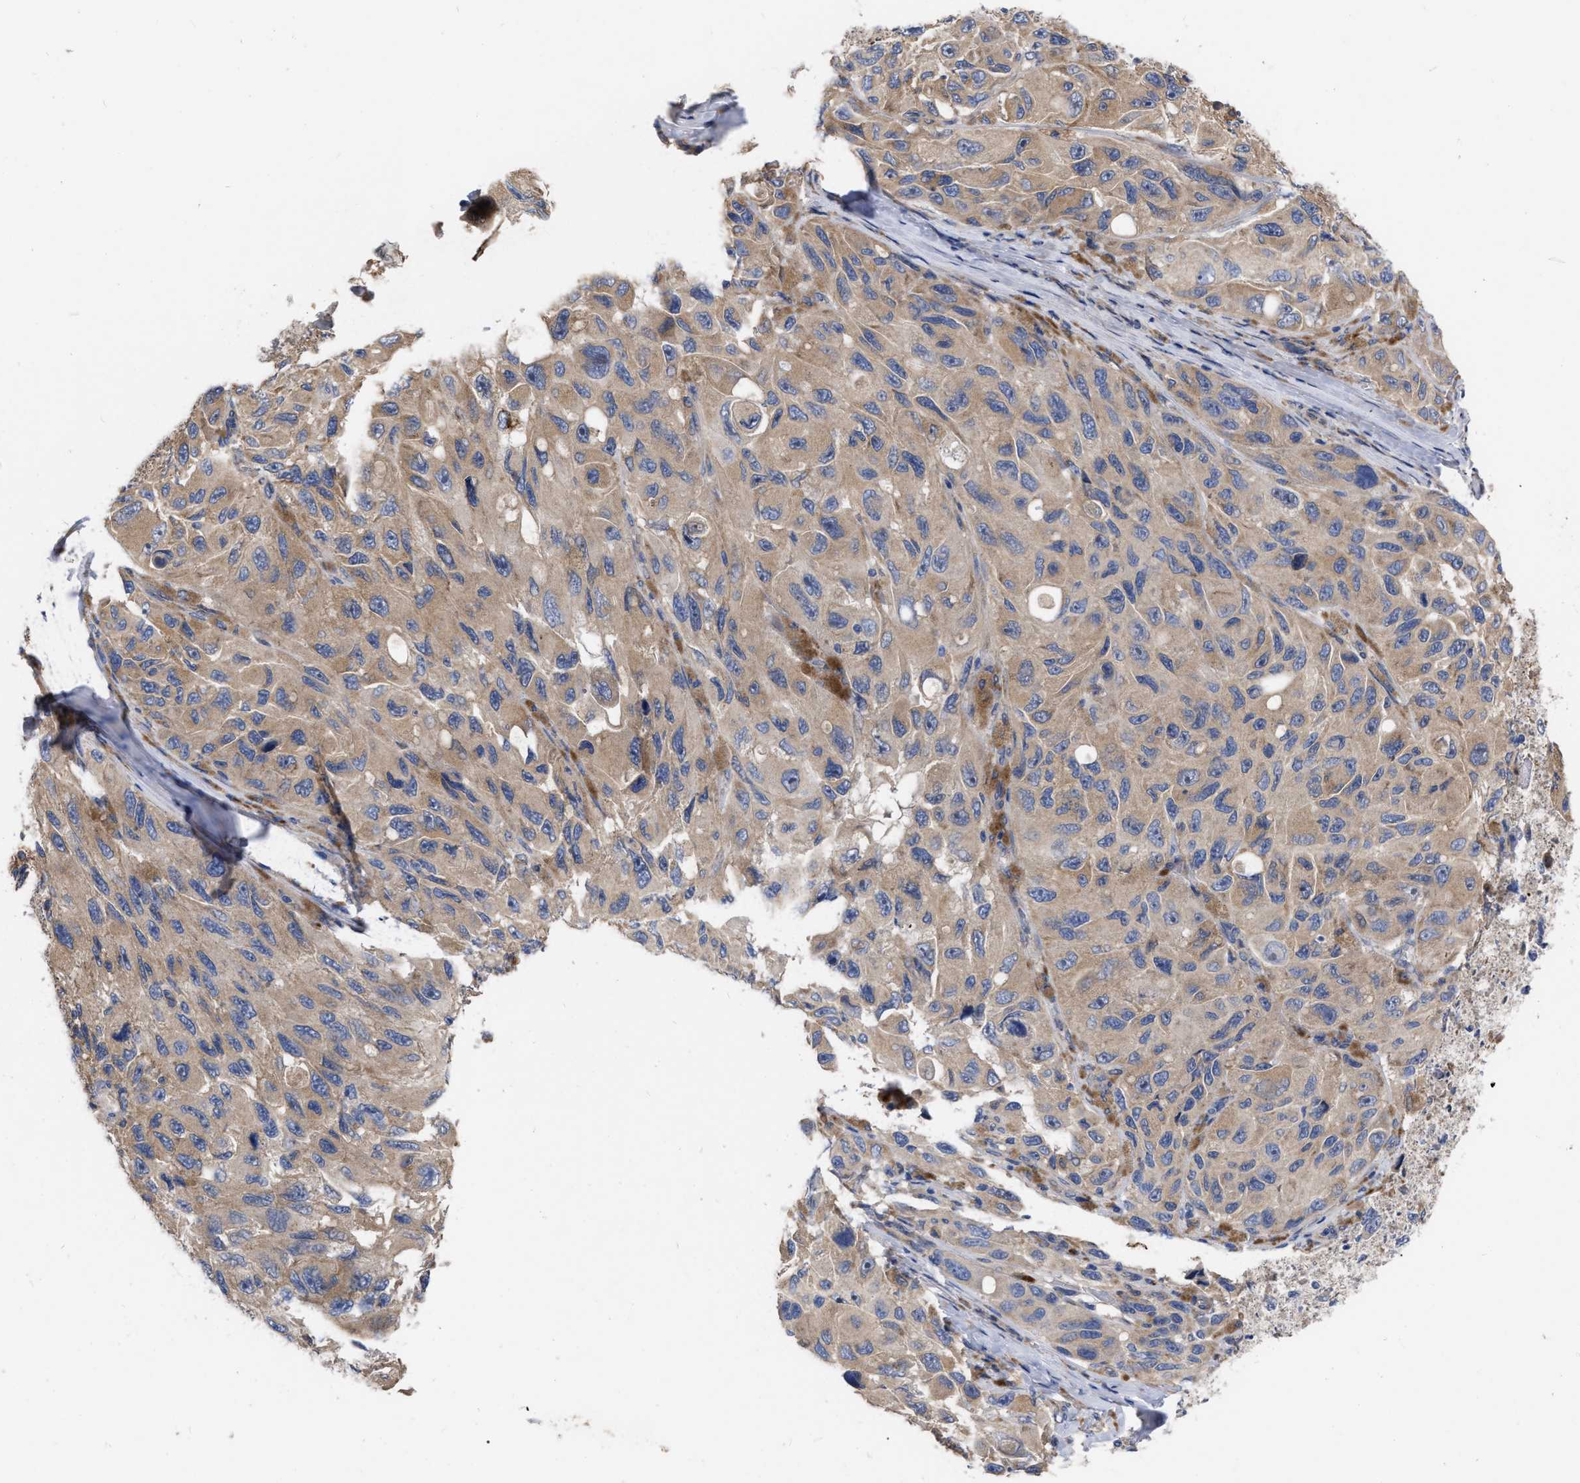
{"staining": {"intensity": "weak", "quantity": ">75%", "location": "cytoplasmic/membranous"}, "tissue": "melanoma", "cell_type": "Tumor cells", "image_type": "cancer", "snomed": [{"axis": "morphology", "description": "Malignant melanoma, NOS"}, {"axis": "topography", "description": "Skin"}], "caption": "Protein expression analysis of human malignant melanoma reveals weak cytoplasmic/membranous expression in approximately >75% of tumor cells.", "gene": "MLST8", "patient": {"sex": "female", "age": 73}}